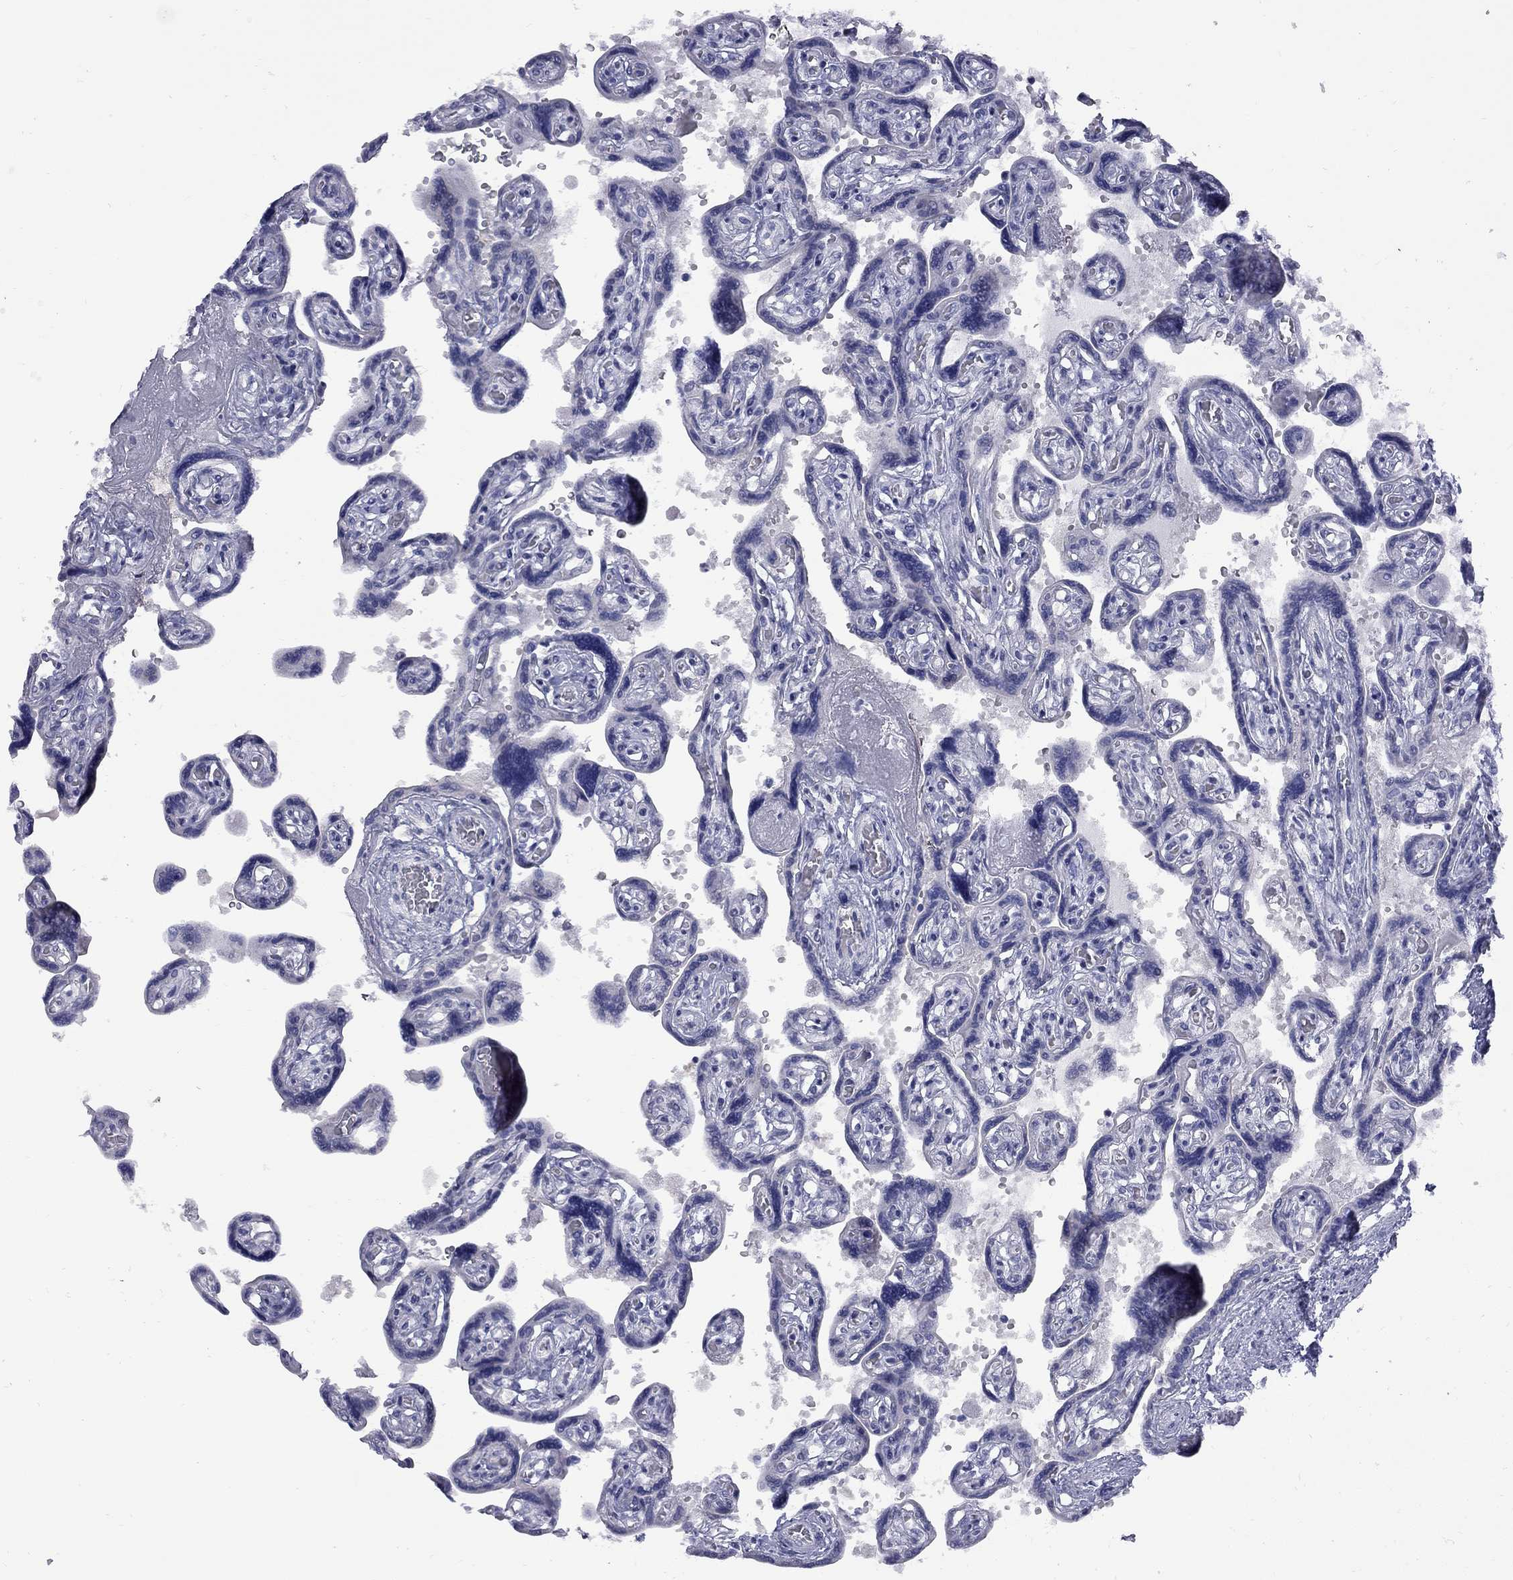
{"staining": {"intensity": "negative", "quantity": "none", "location": "none"}, "tissue": "placenta", "cell_type": "Decidual cells", "image_type": "normal", "snomed": [{"axis": "morphology", "description": "Normal tissue, NOS"}, {"axis": "topography", "description": "Placenta"}], "caption": "Placenta stained for a protein using immunohistochemistry shows no positivity decidual cells.", "gene": "ABCB4", "patient": {"sex": "female", "age": 32}}